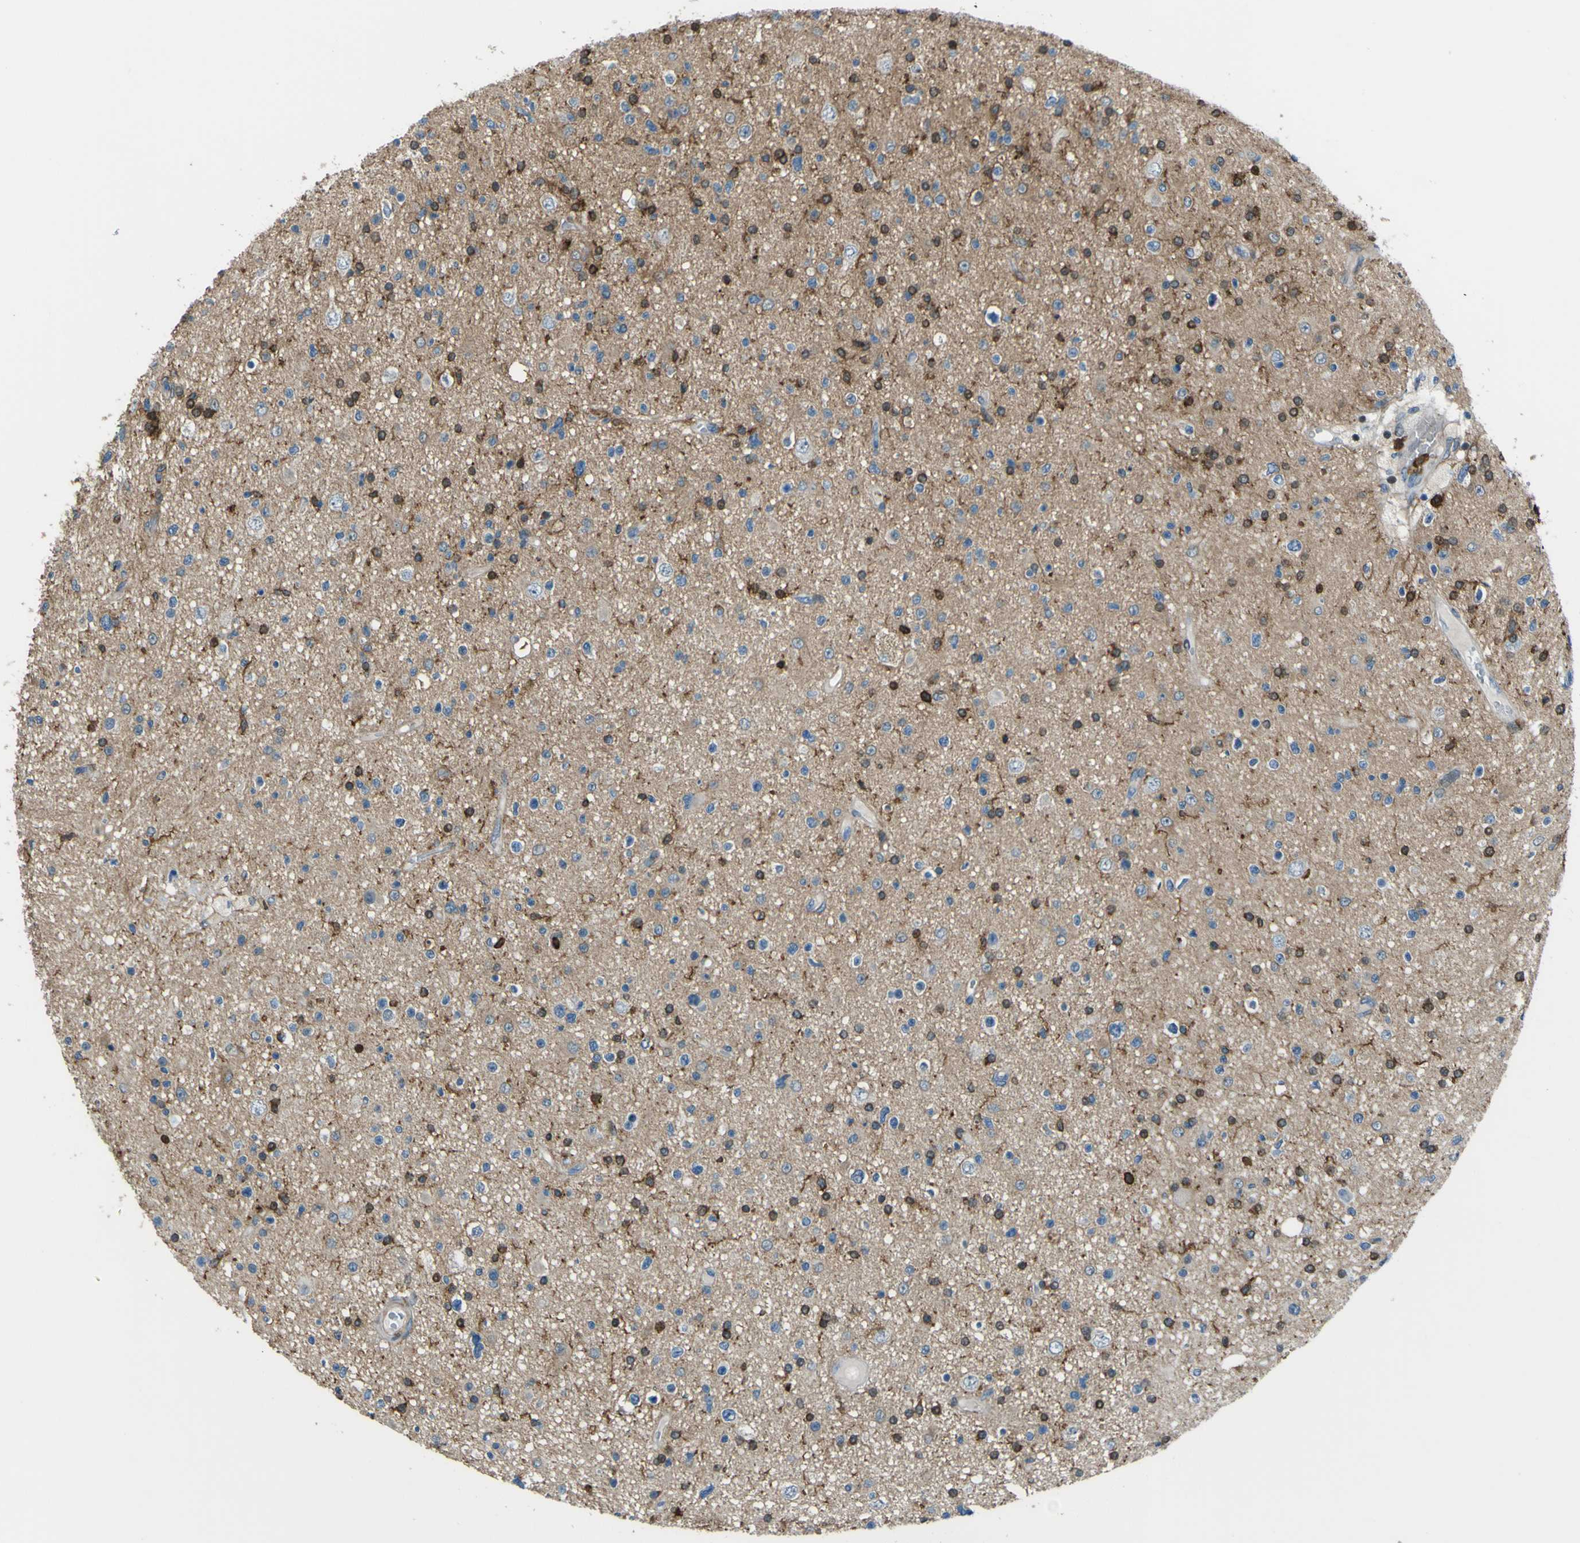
{"staining": {"intensity": "weak", "quantity": "<25%", "location": "cytoplasmic/membranous"}, "tissue": "glioma", "cell_type": "Tumor cells", "image_type": "cancer", "snomed": [{"axis": "morphology", "description": "Glioma, malignant, High grade"}, {"axis": "topography", "description": "Brain"}], "caption": "The micrograph shows no significant staining in tumor cells of high-grade glioma (malignant).", "gene": "PCDHB5", "patient": {"sex": "male", "age": 33}}